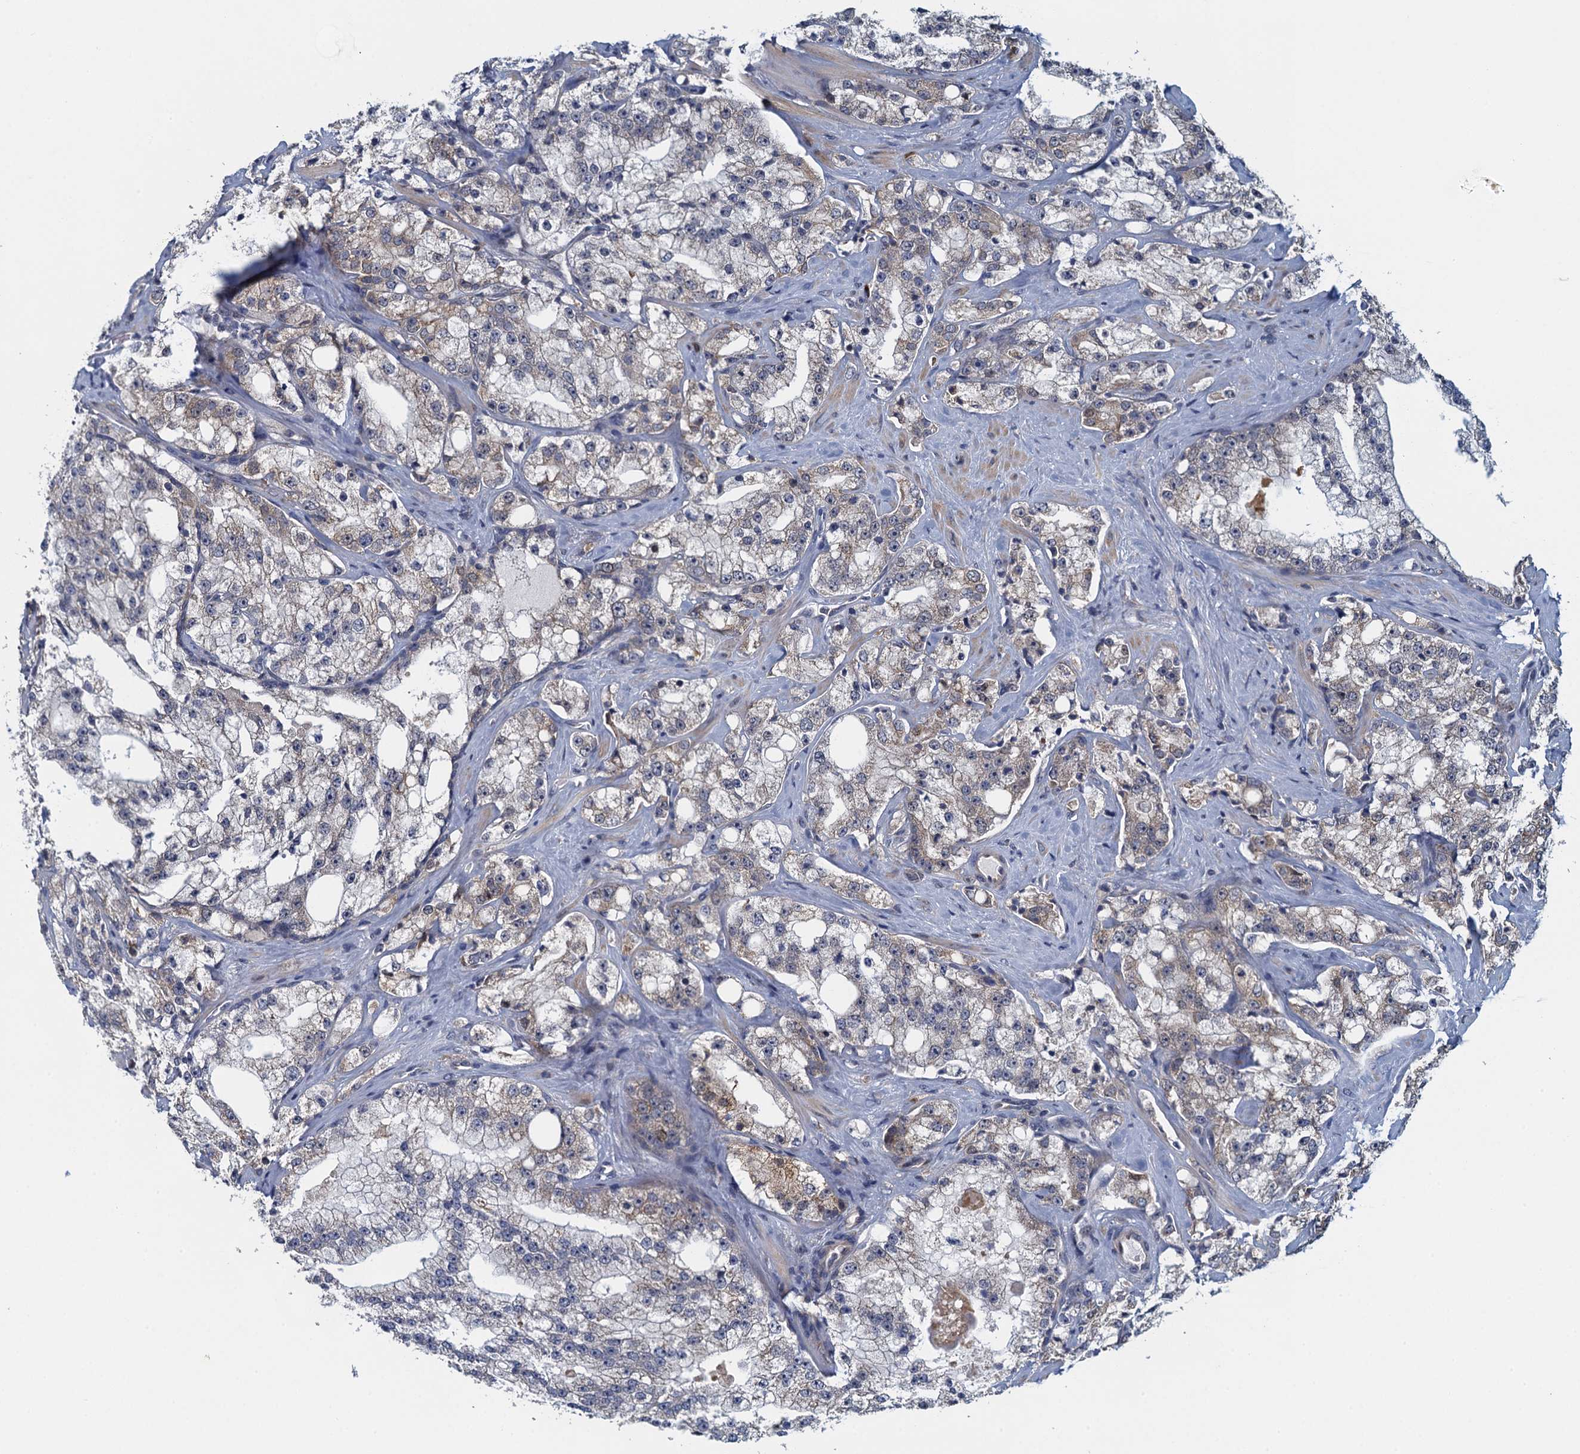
{"staining": {"intensity": "weak", "quantity": "25%-75%", "location": "cytoplasmic/membranous"}, "tissue": "prostate cancer", "cell_type": "Tumor cells", "image_type": "cancer", "snomed": [{"axis": "morphology", "description": "Adenocarcinoma, High grade"}, {"axis": "topography", "description": "Prostate"}], "caption": "A histopathology image of human high-grade adenocarcinoma (prostate) stained for a protein shows weak cytoplasmic/membranous brown staining in tumor cells.", "gene": "ALG2", "patient": {"sex": "male", "age": 64}}